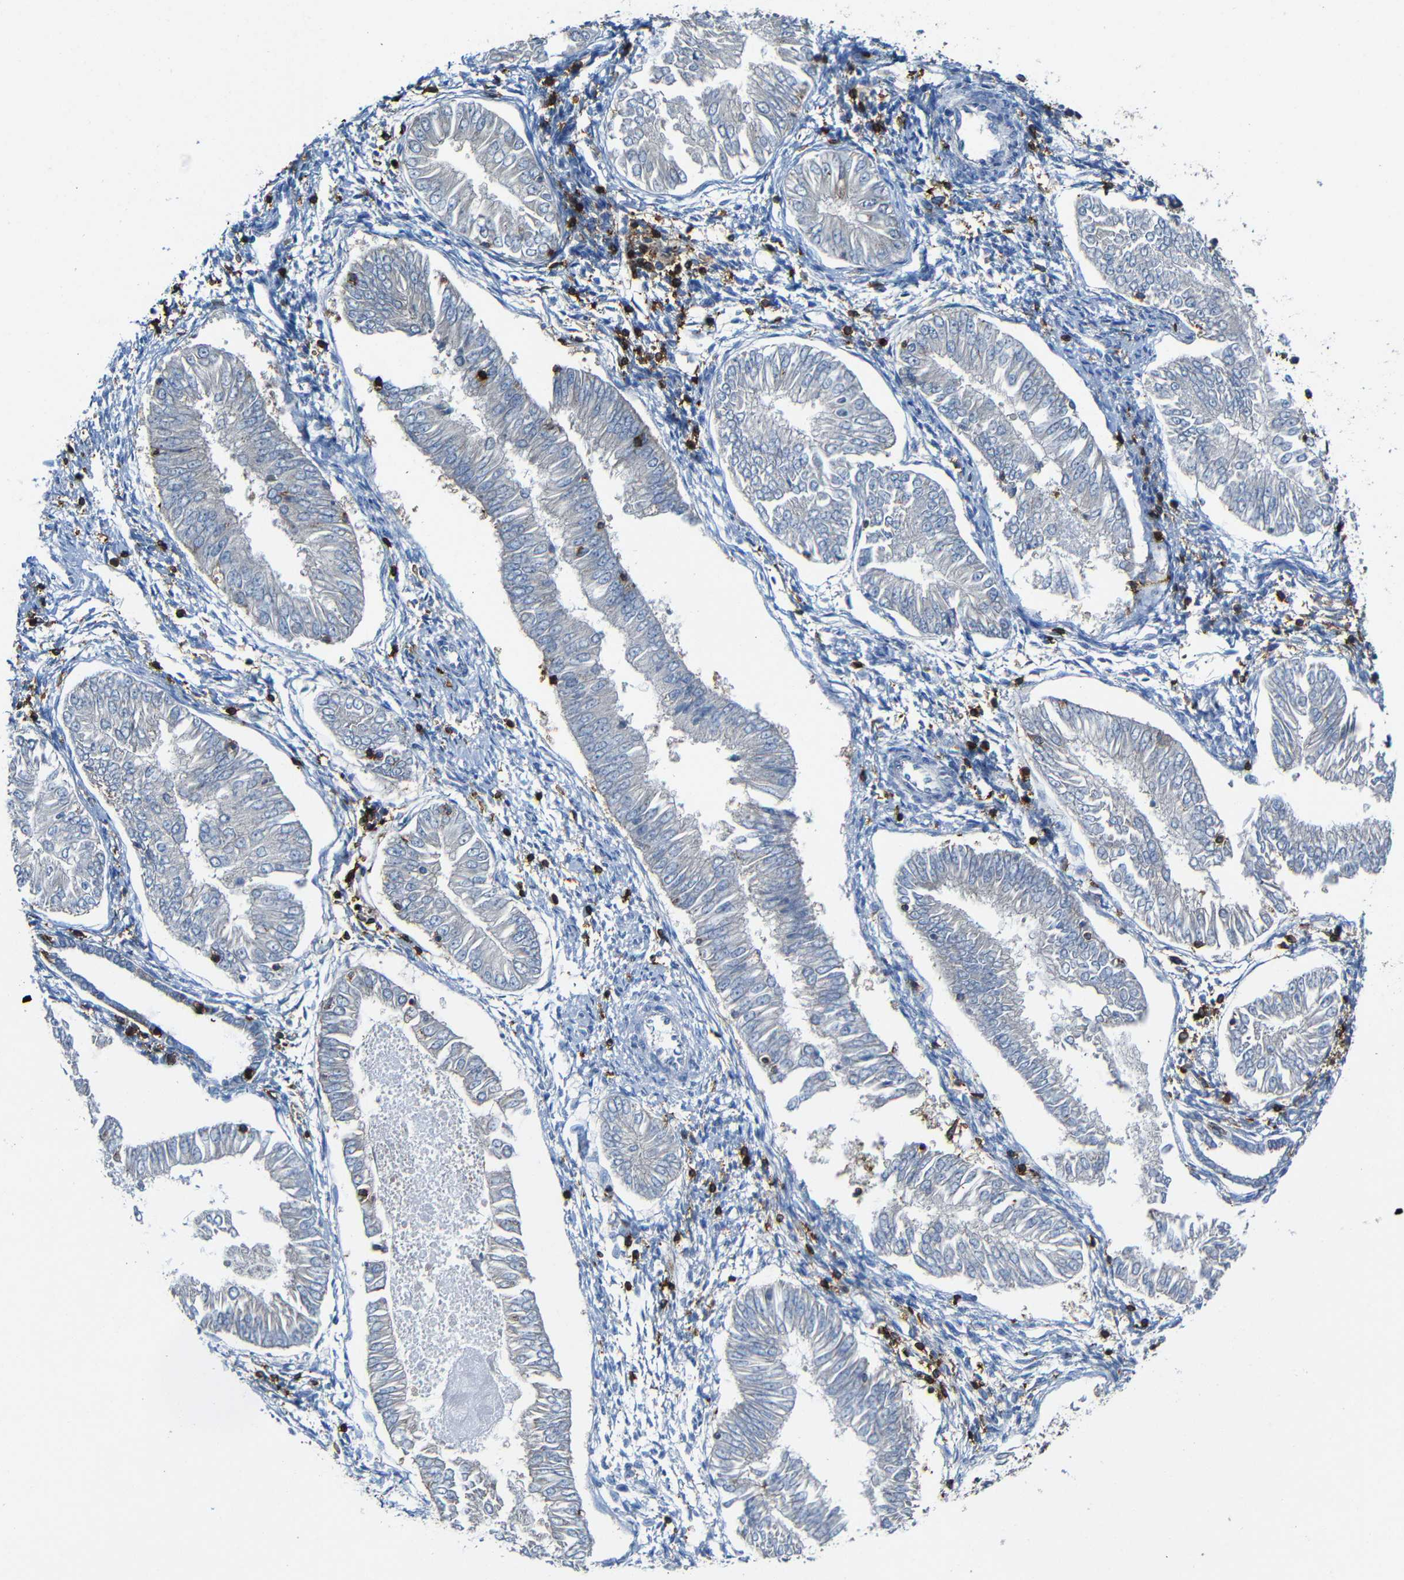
{"staining": {"intensity": "negative", "quantity": "none", "location": "none"}, "tissue": "endometrial cancer", "cell_type": "Tumor cells", "image_type": "cancer", "snomed": [{"axis": "morphology", "description": "Adenocarcinoma, NOS"}, {"axis": "topography", "description": "Endometrium"}], "caption": "A histopathology image of human endometrial cancer is negative for staining in tumor cells.", "gene": "P2RY12", "patient": {"sex": "female", "age": 53}}